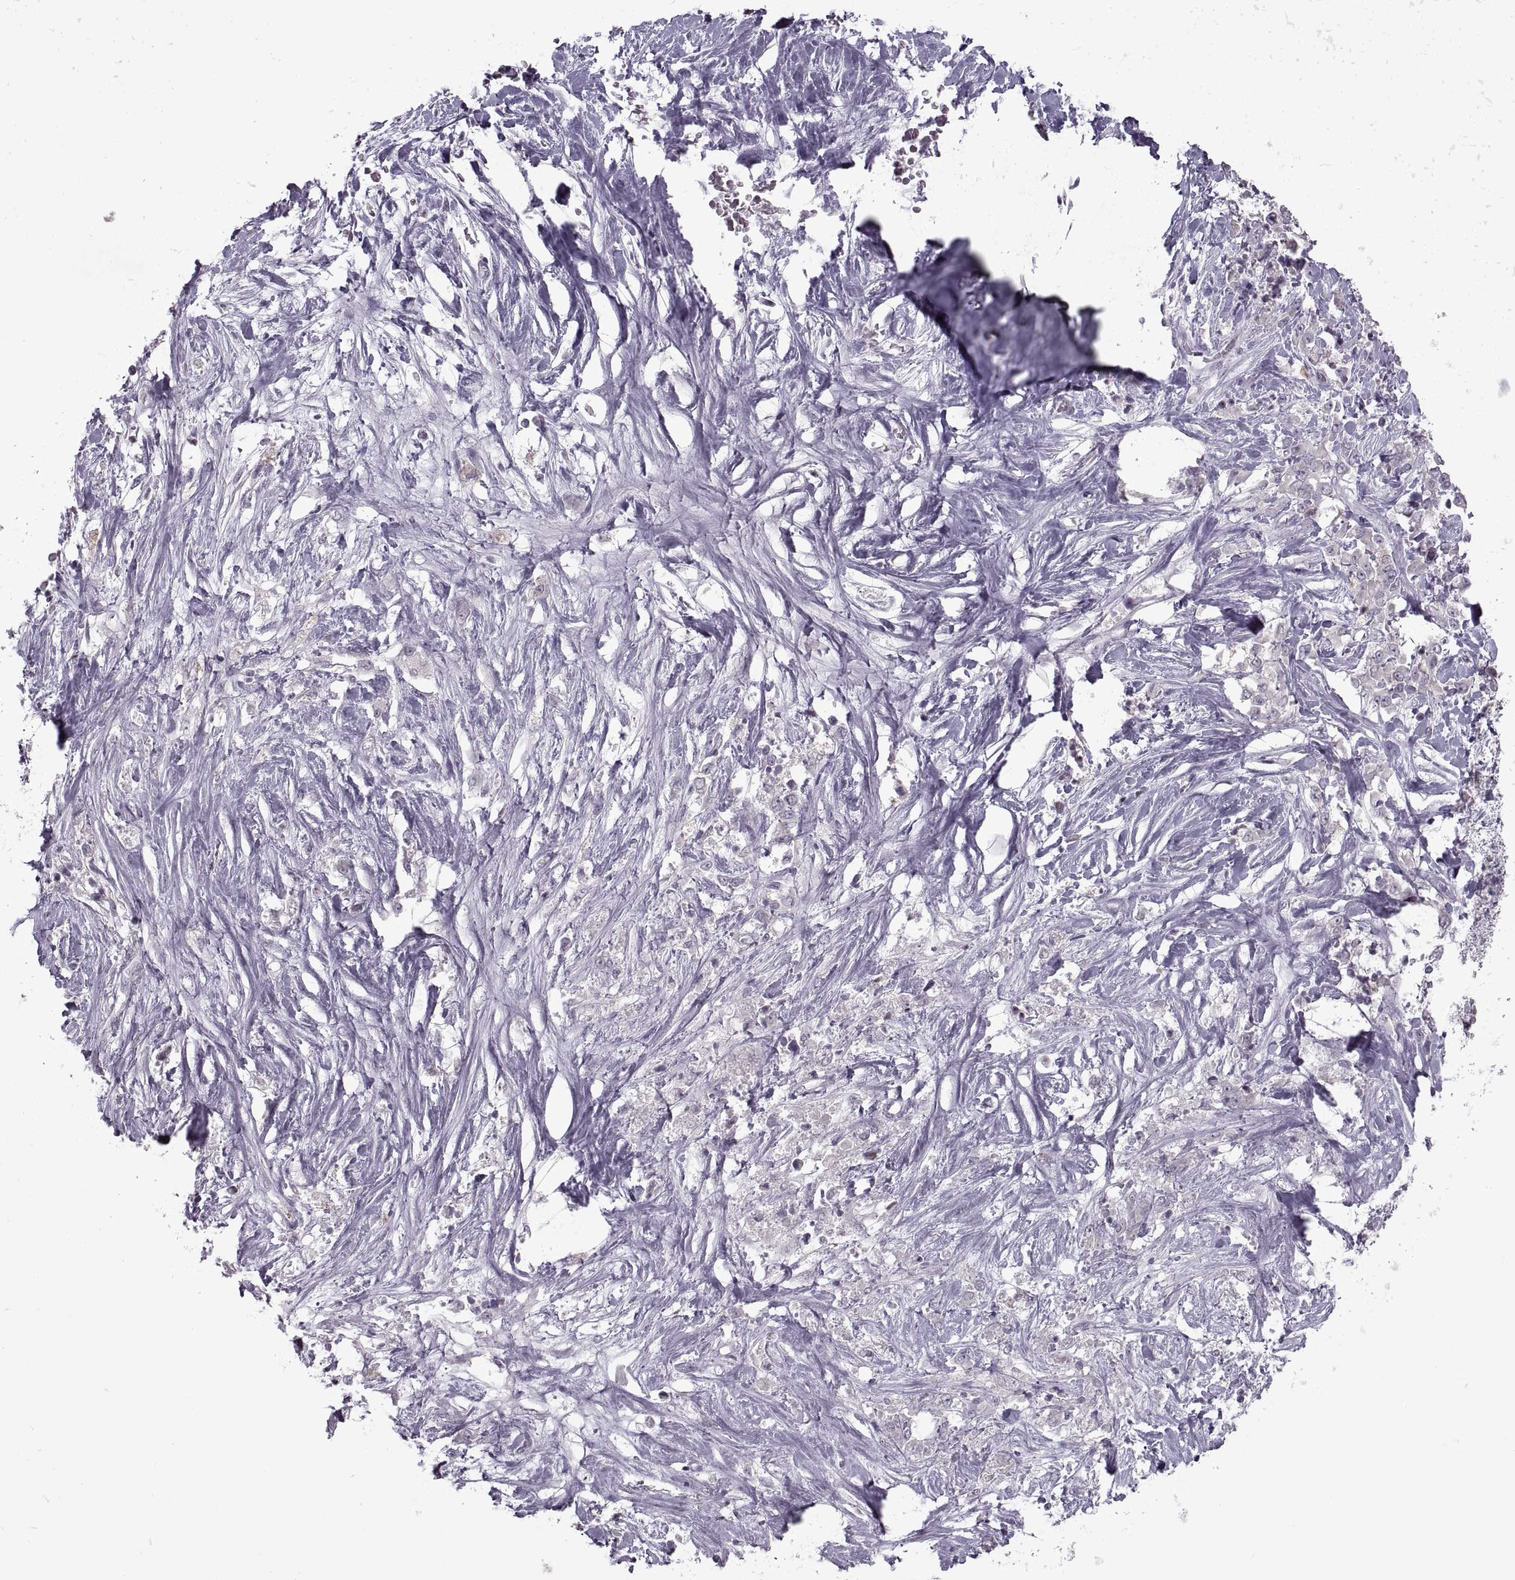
{"staining": {"intensity": "negative", "quantity": "none", "location": "none"}, "tissue": "stomach cancer", "cell_type": "Tumor cells", "image_type": "cancer", "snomed": [{"axis": "morphology", "description": "Adenocarcinoma, NOS"}, {"axis": "topography", "description": "Stomach"}], "caption": "Immunohistochemistry (IHC) image of neoplastic tissue: human stomach cancer stained with DAB reveals no significant protein positivity in tumor cells. The staining was performed using DAB to visualize the protein expression in brown, while the nuclei were stained in blue with hematoxylin (Magnification: 20x).", "gene": "MGAT4D", "patient": {"sex": "female", "age": 76}}